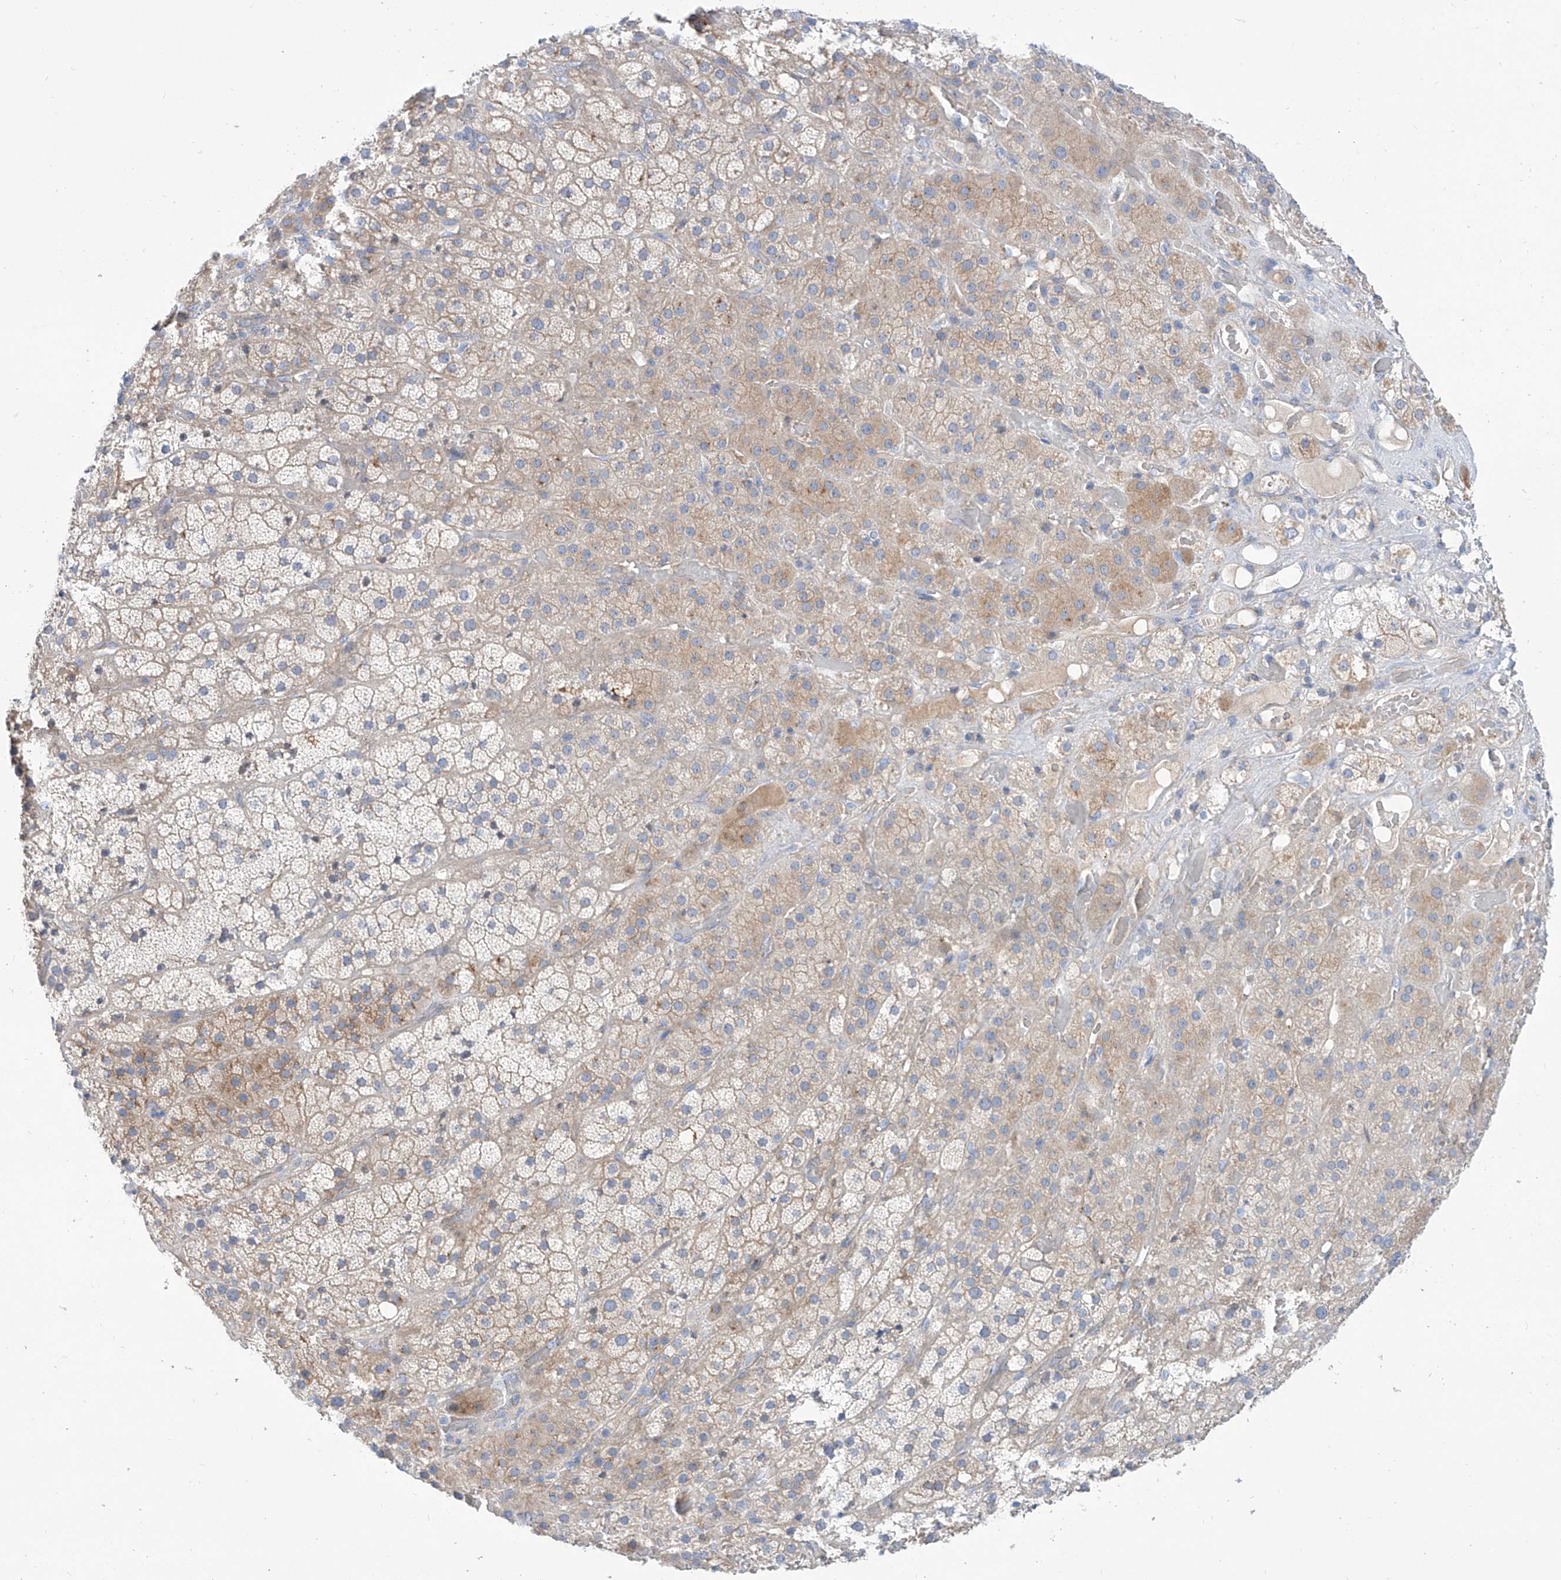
{"staining": {"intensity": "moderate", "quantity": "<25%", "location": "cytoplasmic/membranous"}, "tissue": "adrenal gland", "cell_type": "Glandular cells", "image_type": "normal", "snomed": [{"axis": "morphology", "description": "Normal tissue, NOS"}, {"axis": "topography", "description": "Adrenal gland"}], "caption": "IHC (DAB) staining of normal human adrenal gland demonstrates moderate cytoplasmic/membranous protein staining in approximately <25% of glandular cells. The staining is performed using DAB (3,3'-diaminobenzidine) brown chromogen to label protein expression. The nuclei are counter-stained blue using hematoxylin.", "gene": "TMEM209", "patient": {"sex": "male", "age": 57}}